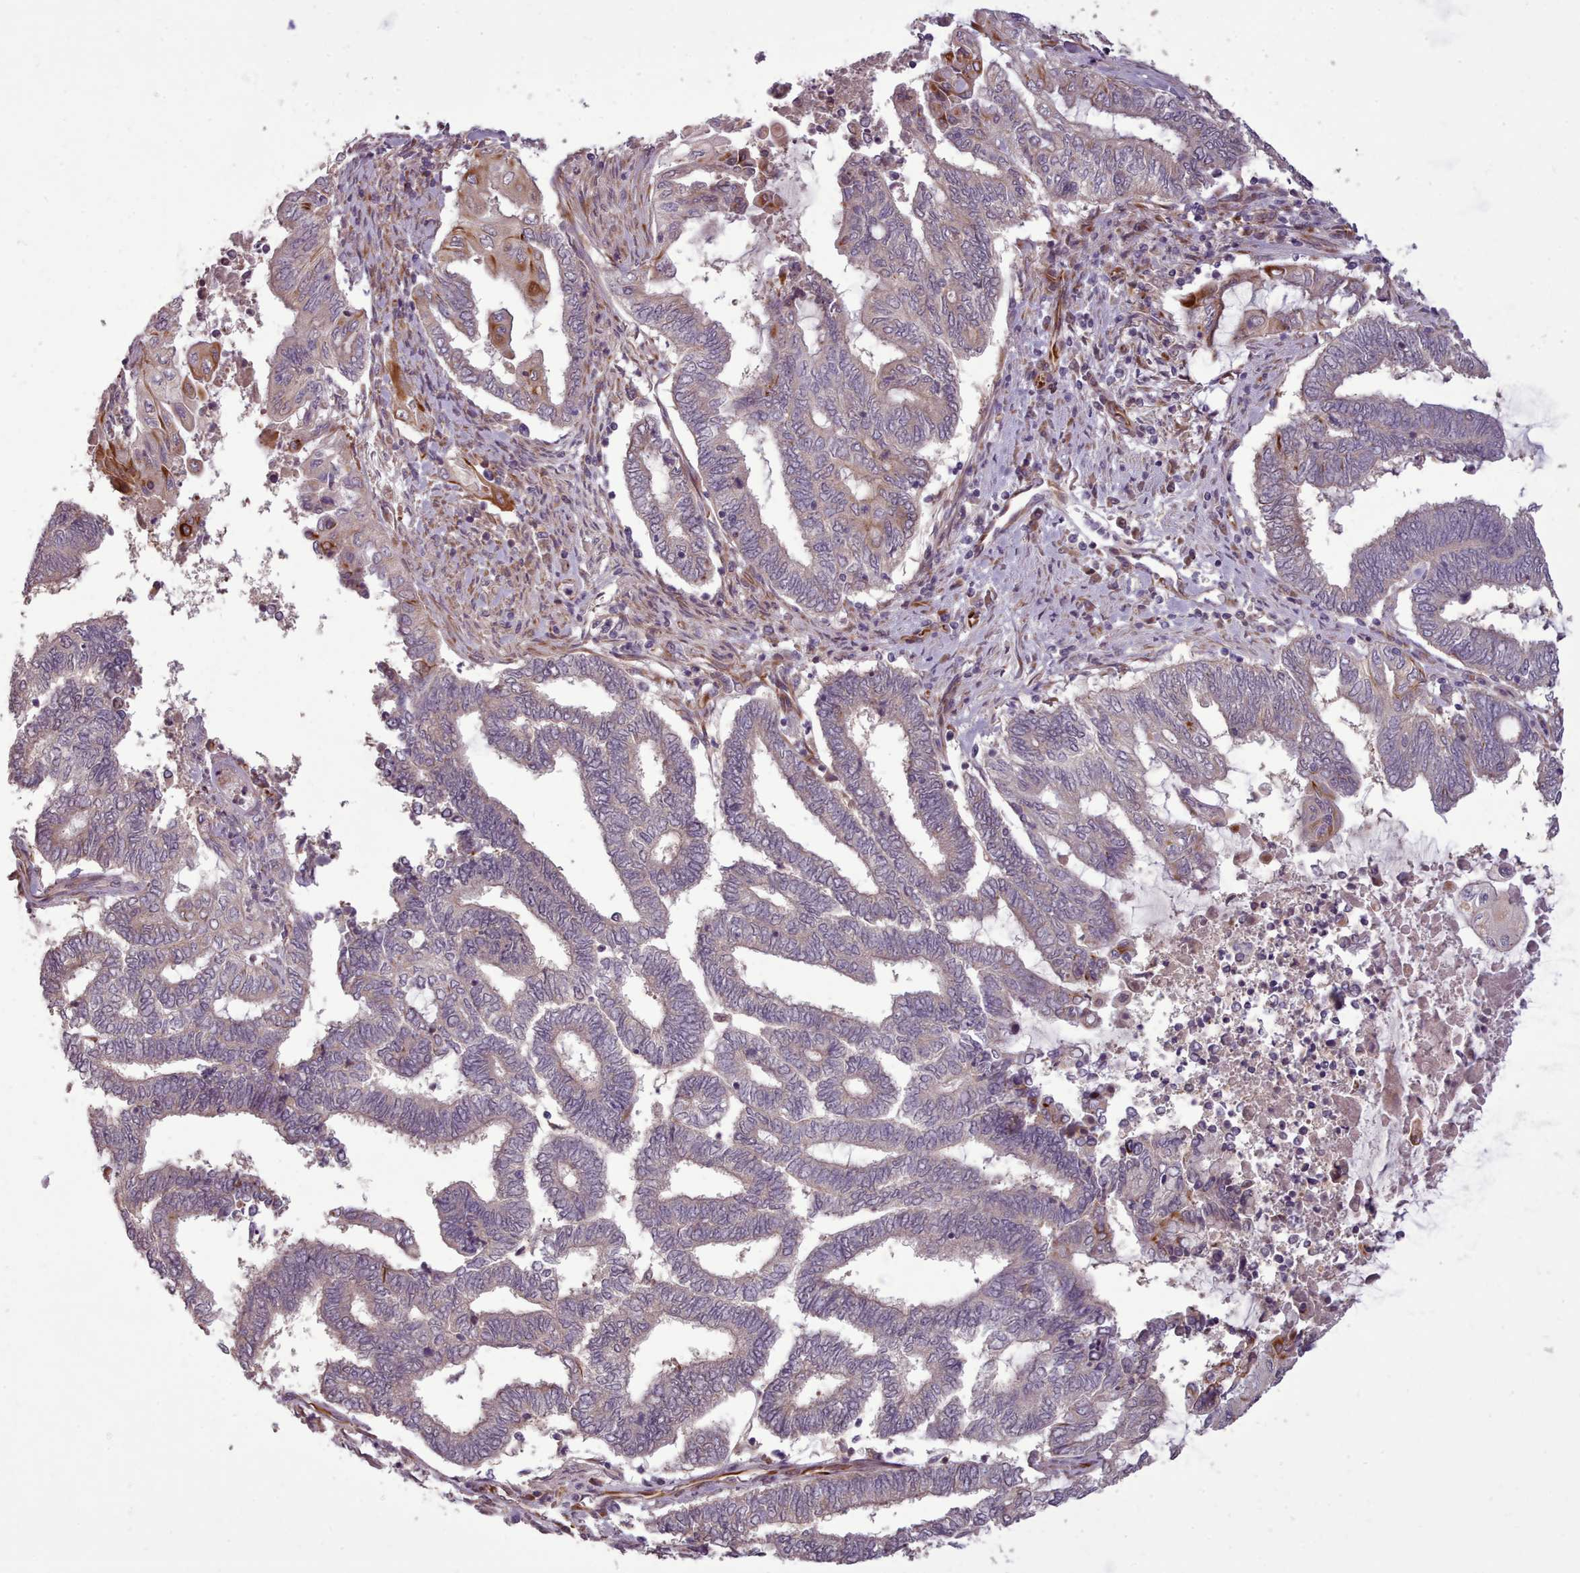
{"staining": {"intensity": "strong", "quantity": "<25%", "location": "cytoplasmic/membranous"}, "tissue": "endometrial cancer", "cell_type": "Tumor cells", "image_type": "cancer", "snomed": [{"axis": "morphology", "description": "Adenocarcinoma, NOS"}, {"axis": "topography", "description": "Uterus"}, {"axis": "topography", "description": "Endometrium"}], "caption": "A histopathology image showing strong cytoplasmic/membranous staining in approximately <25% of tumor cells in endometrial cancer, as visualized by brown immunohistochemical staining.", "gene": "GBGT1", "patient": {"sex": "female", "age": 70}}